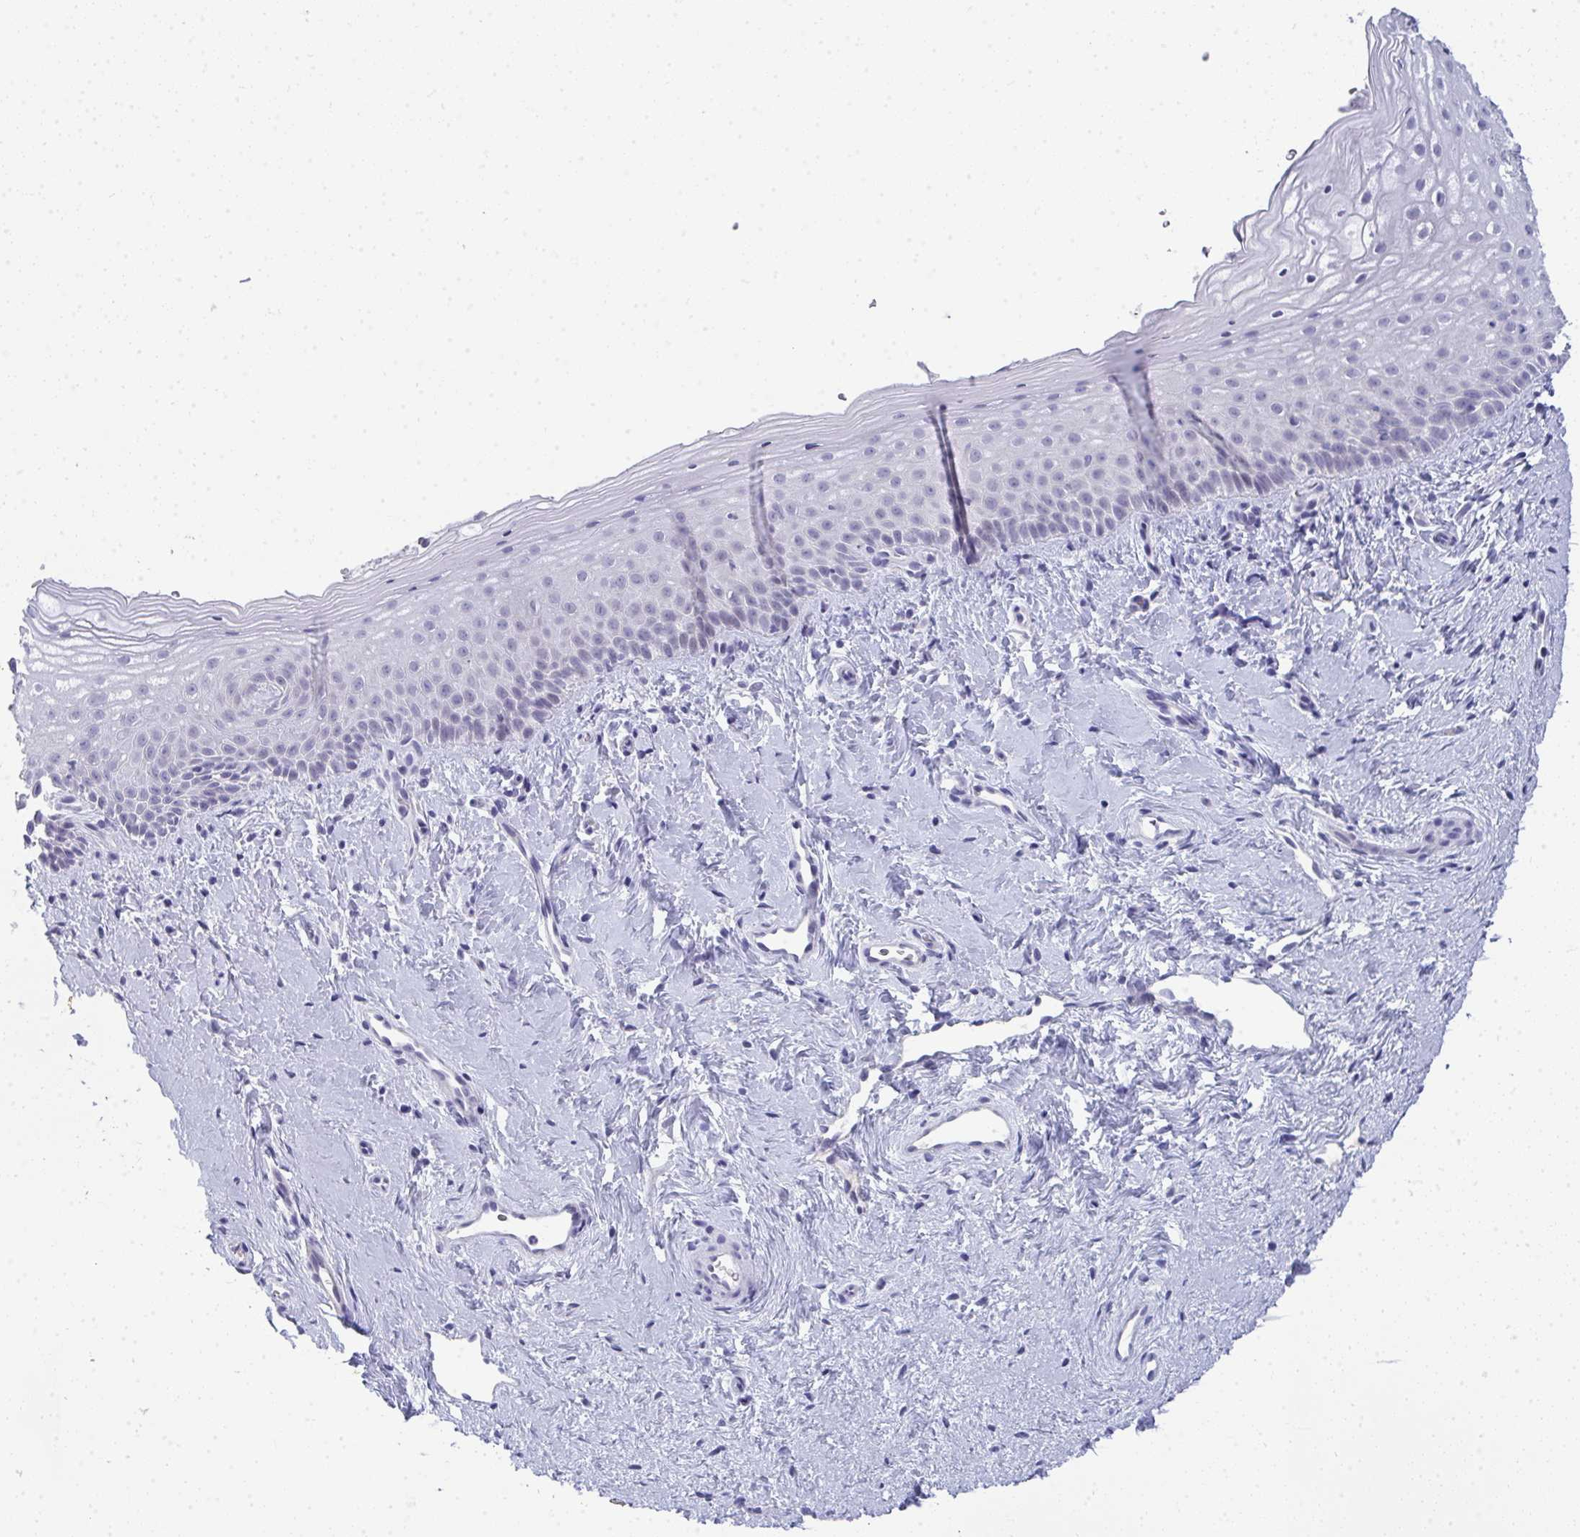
{"staining": {"intensity": "negative", "quantity": "none", "location": "none"}, "tissue": "vagina", "cell_type": "Squamous epithelial cells", "image_type": "normal", "snomed": [{"axis": "morphology", "description": "Normal tissue, NOS"}, {"axis": "topography", "description": "Vagina"}], "caption": "High power microscopy micrograph of an IHC micrograph of normal vagina, revealing no significant expression in squamous epithelial cells.", "gene": "TMEM82", "patient": {"sex": "female", "age": 51}}